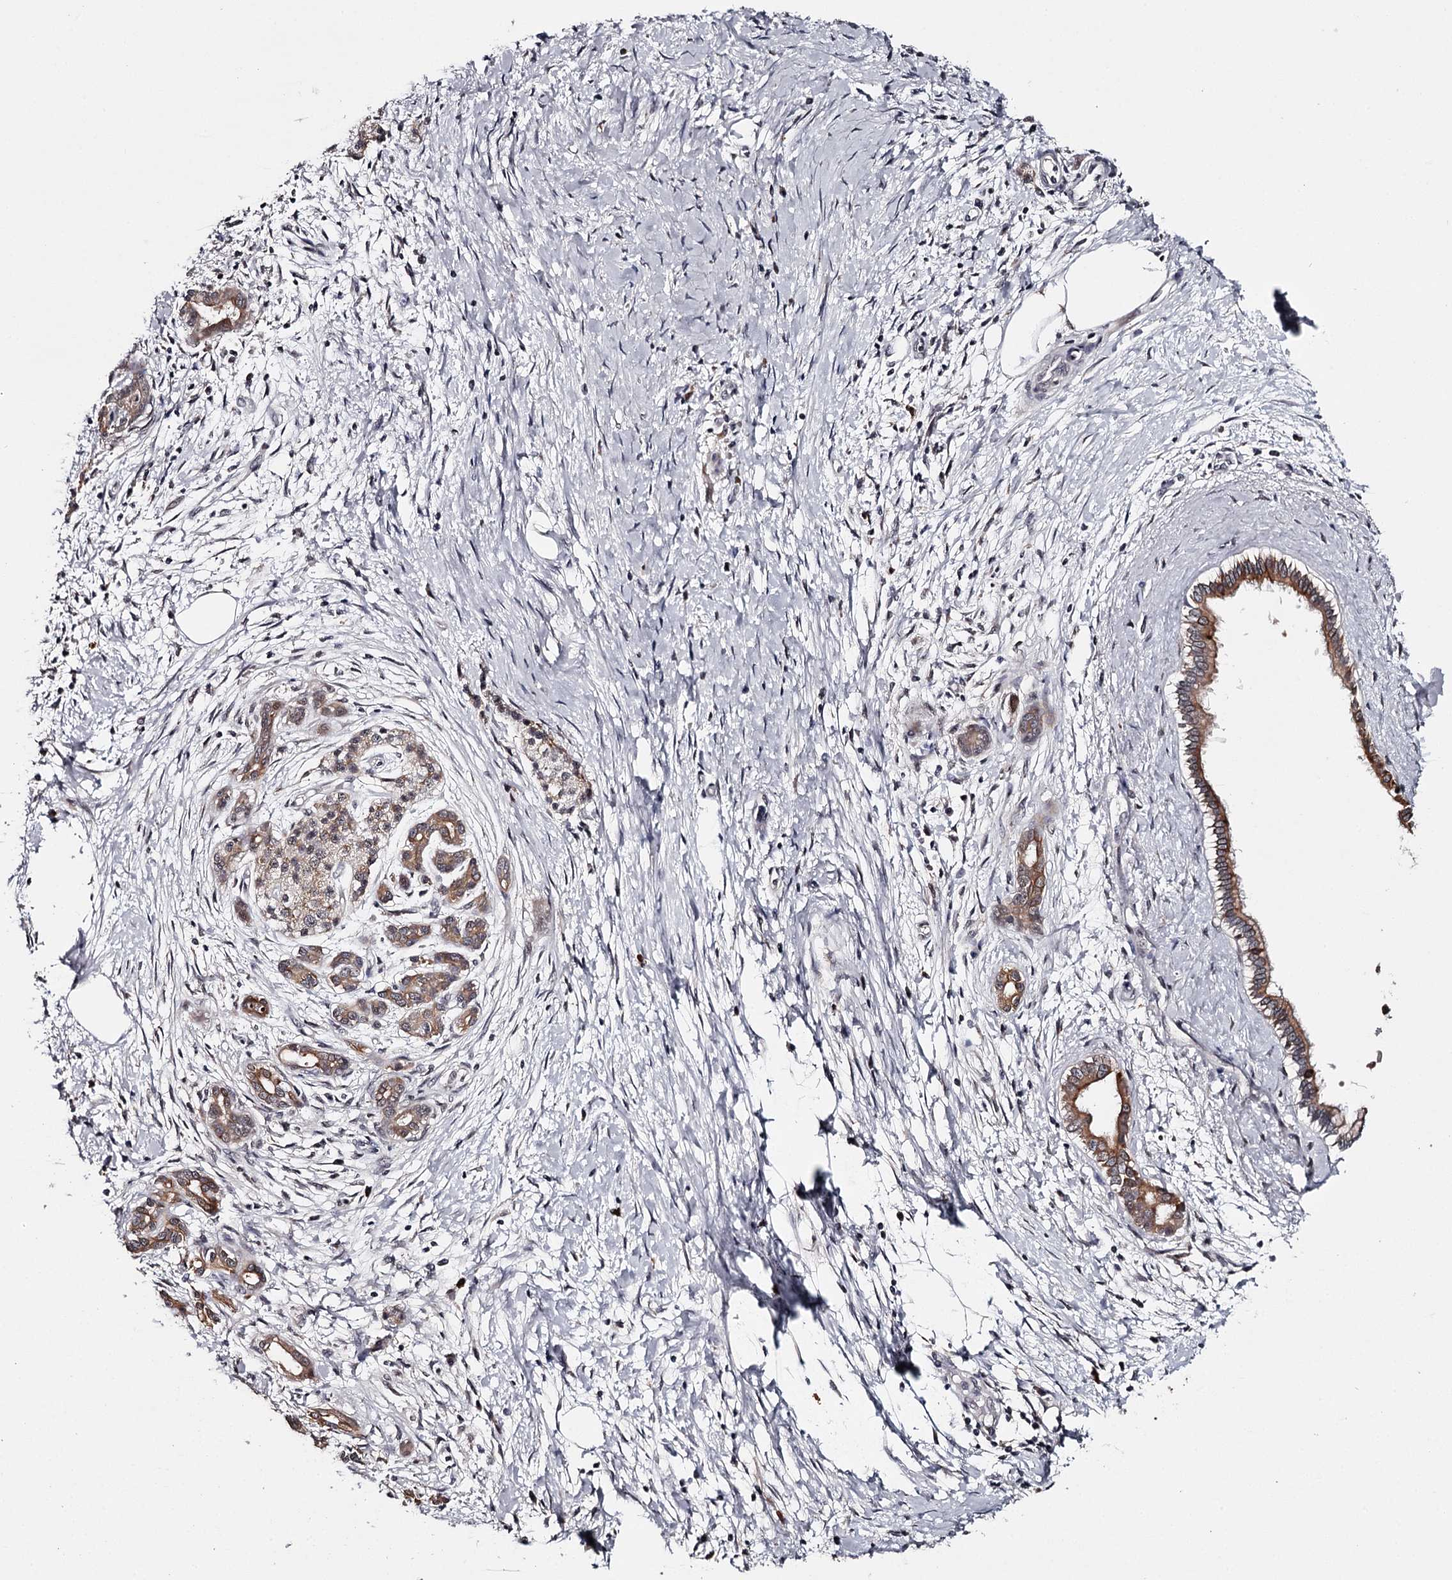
{"staining": {"intensity": "moderate", "quantity": ">75%", "location": "cytoplasmic/membranous"}, "tissue": "pancreatic cancer", "cell_type": "Tumor cells", "image_type": "cancer", "snomed": [{"axis": "morphology", "description": "Adenocarcinoma, NOS"}, {"axis": "topography", "description": "Pancreas"}], "caption": "Pancreatic adenocarcinoma stained with DAB (3,3'-diaminobenzidine) IHC reveals medium levels of moderate cytoplasmic/membranous expression in about >75% of tumor cells.", "gene": "GTSF1", "patient": {"sex": "male", "age": 58}}